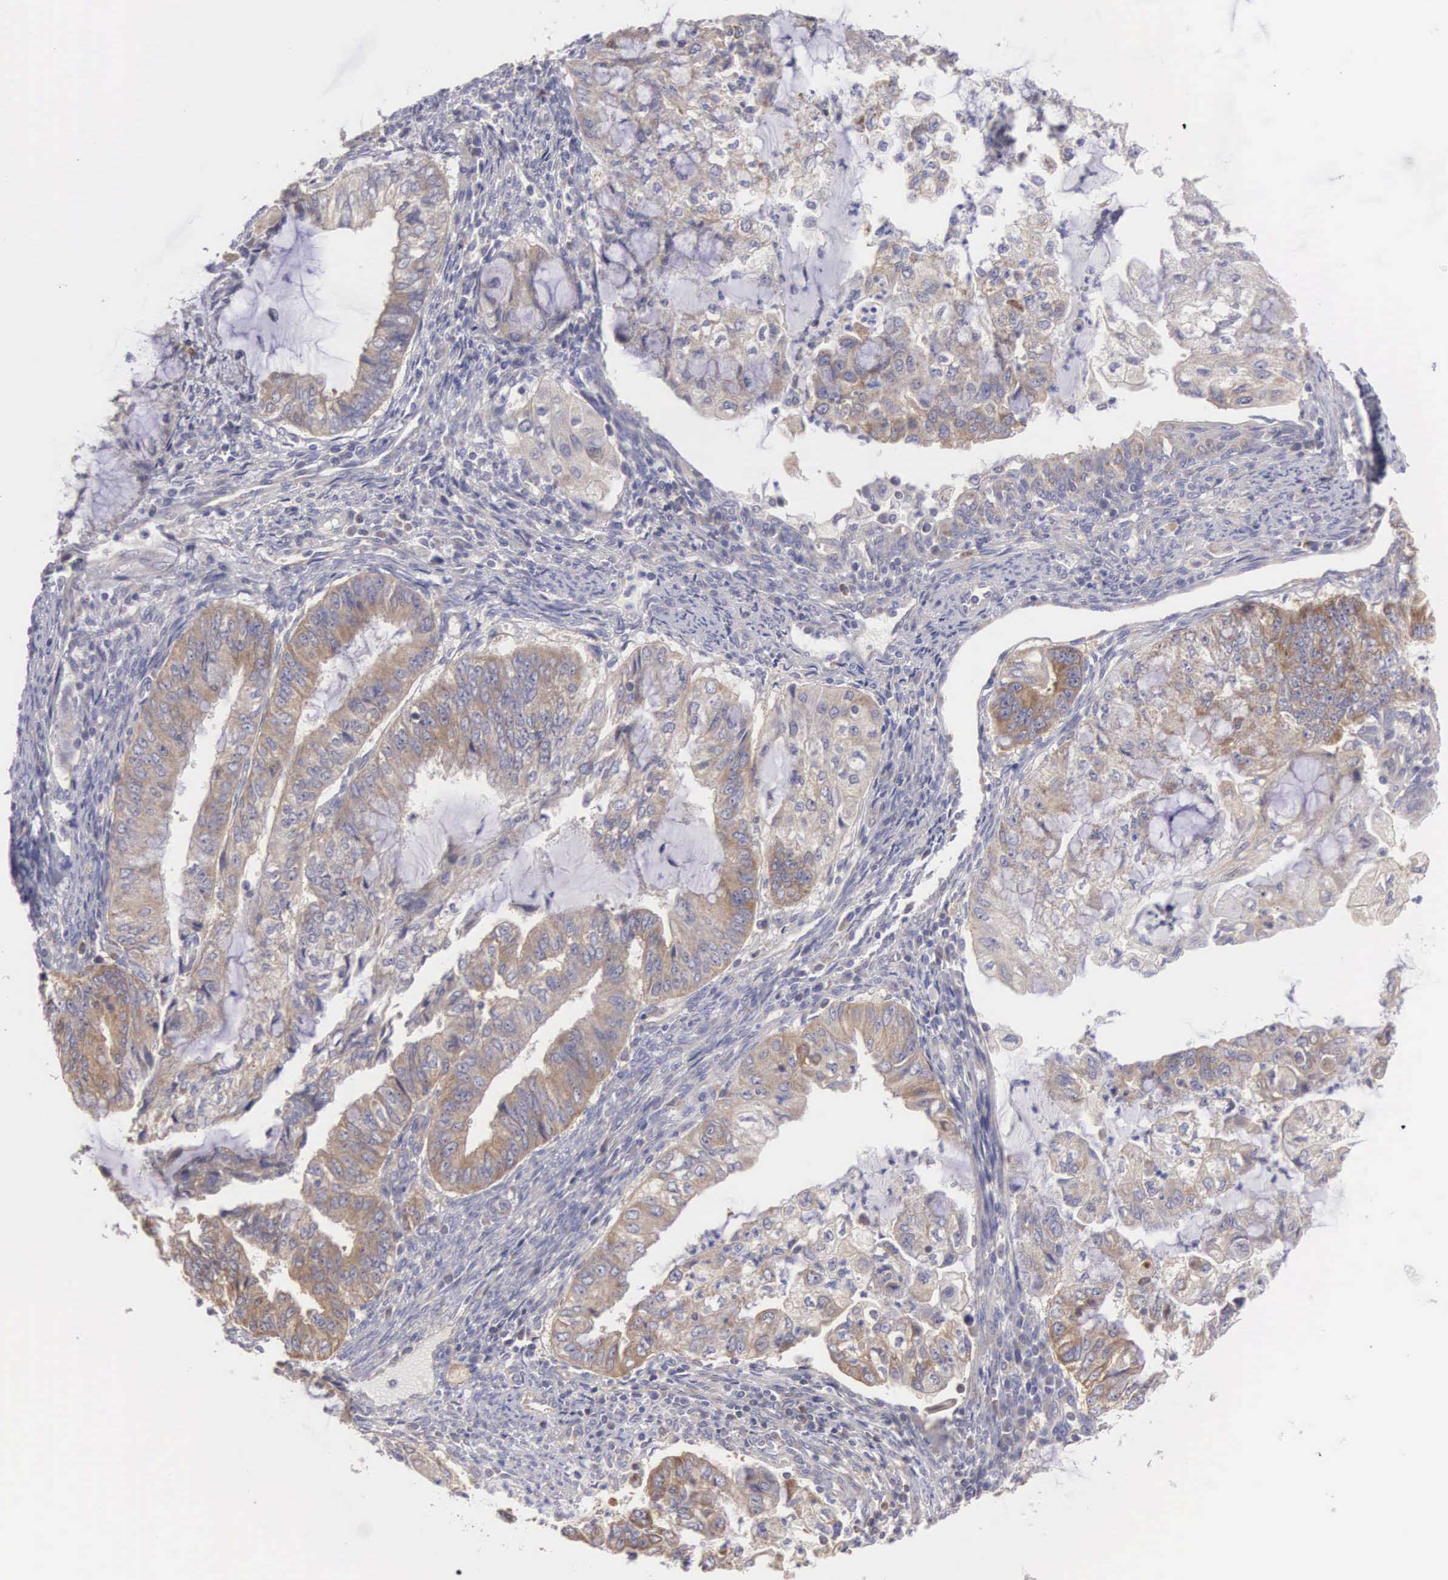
{"staining": {"intensity": "weak", "quantity": "25%-75%", "location": "cytoplasmic/membranous"}, "tissue": "endometrial cancer", "cell_type": "Tumor cells", "image_type": "cancer", "snomed": [{"axis": "morphology", "description": "Adenocarcinoma, NOS"}, {"axis": "topography", "description": "Endometrium"}], "caption": "A micrograph of human endometrial cancer stained for a protein displays weak cytoplasmic/membranous brown staining in tumor cells.", "gene": "TXLNG", "patient": {"sex": "female", "age": 75}}